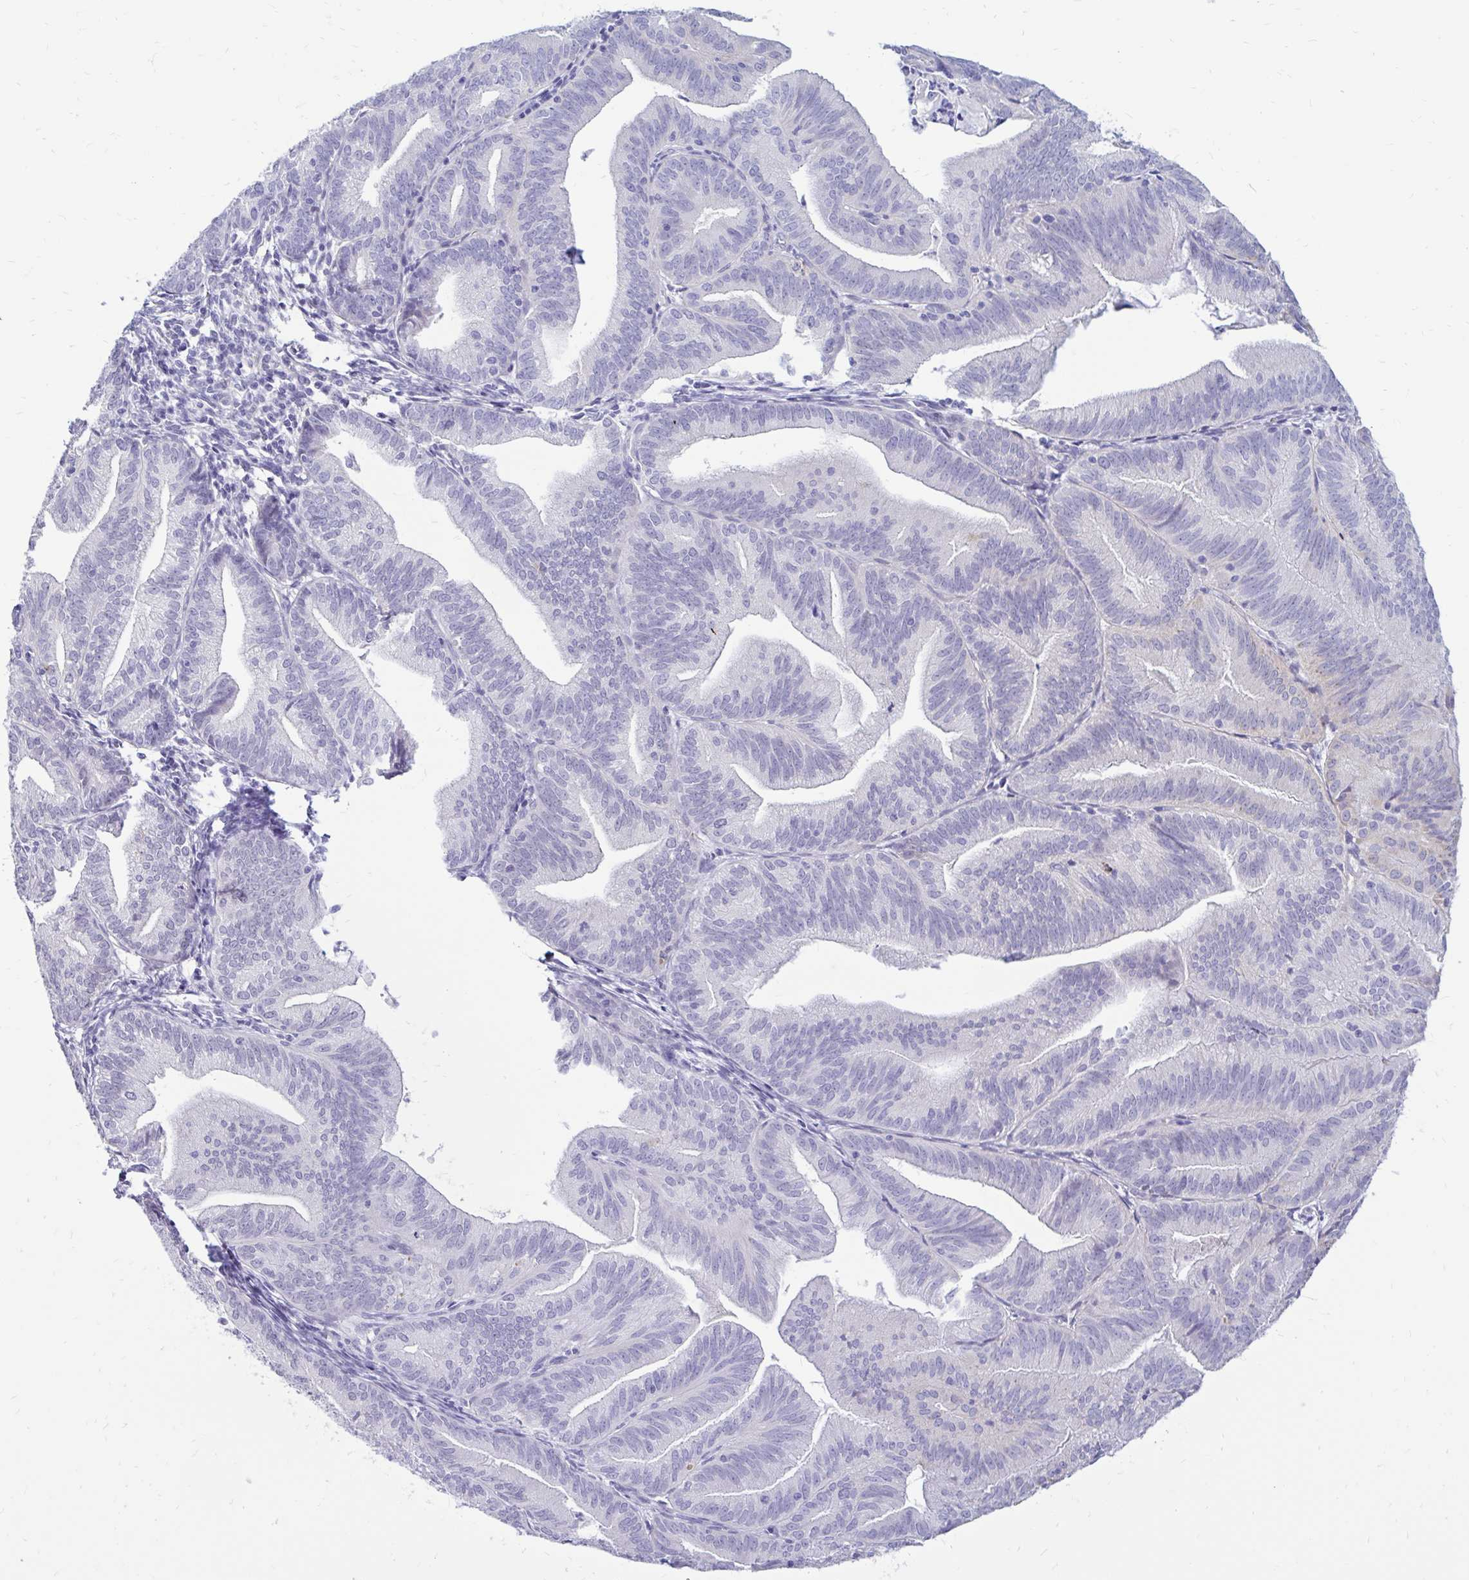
{"staining": {"intensity": "negative", "quantity": "none", "location": "none"}, "tissue": "endometrial cancer", "cell_type": "Tumor cells", "image_type": "cancer", "snomed": [{"axis": "morphology", "description": "Adenocarcinoma, NOS"}, {"axis": "topography", "description": "Endometrium"}], "caption": "Immunohistochemistry micrograph of adenocarcinoma (endometrial) stained for a protein (brown), which displays no staining in tumor cells. (DAB IHC, high magnification).", "gene": "IGSF5", "patient": {"sex": "female", "age": 70}}